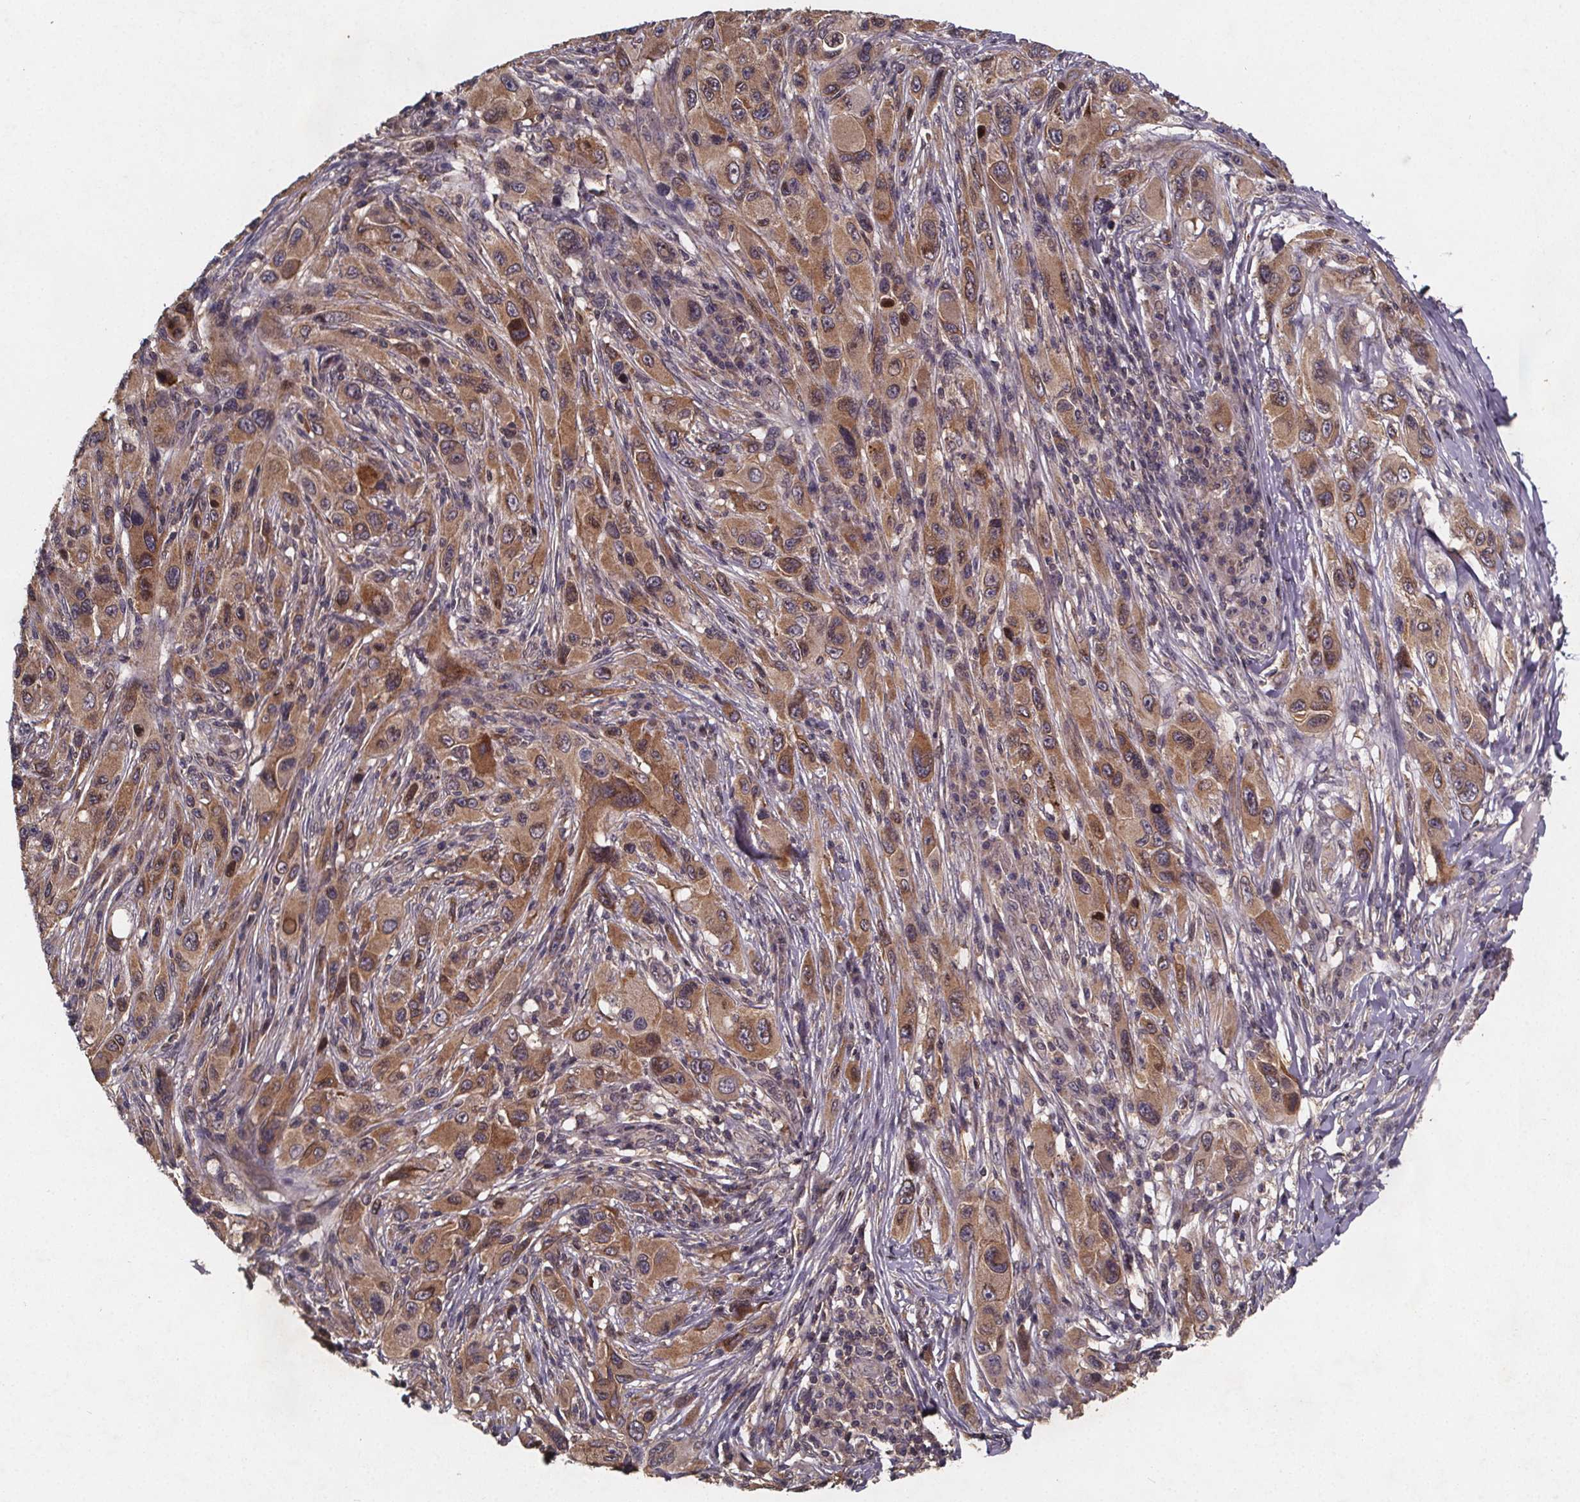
{"staining": {"intensity": "moderate", "quantity": ">75%", "location": "cytoplasmic/membranous,nuclear"}, "tissue": "melanoma", "cell_type": "Tumor cells", "image_type": "cancer", "snomed": [{"axis": "morphology", "description": "Malignant melanoma, NOS"}, {"axis": "topography", "description": "Skin"}], "caption": "This histopathology image demonstrates malignant melanoma stained with immunohistochemistry to label a protein in brown. The cytoplasmic/membranous and nuclear of tumor cells show moderate positivity for the protein. Nuclei are counter-stained blue.", "gene": "PIERCE2", "patient": {"sex": "male", "age": 53}}